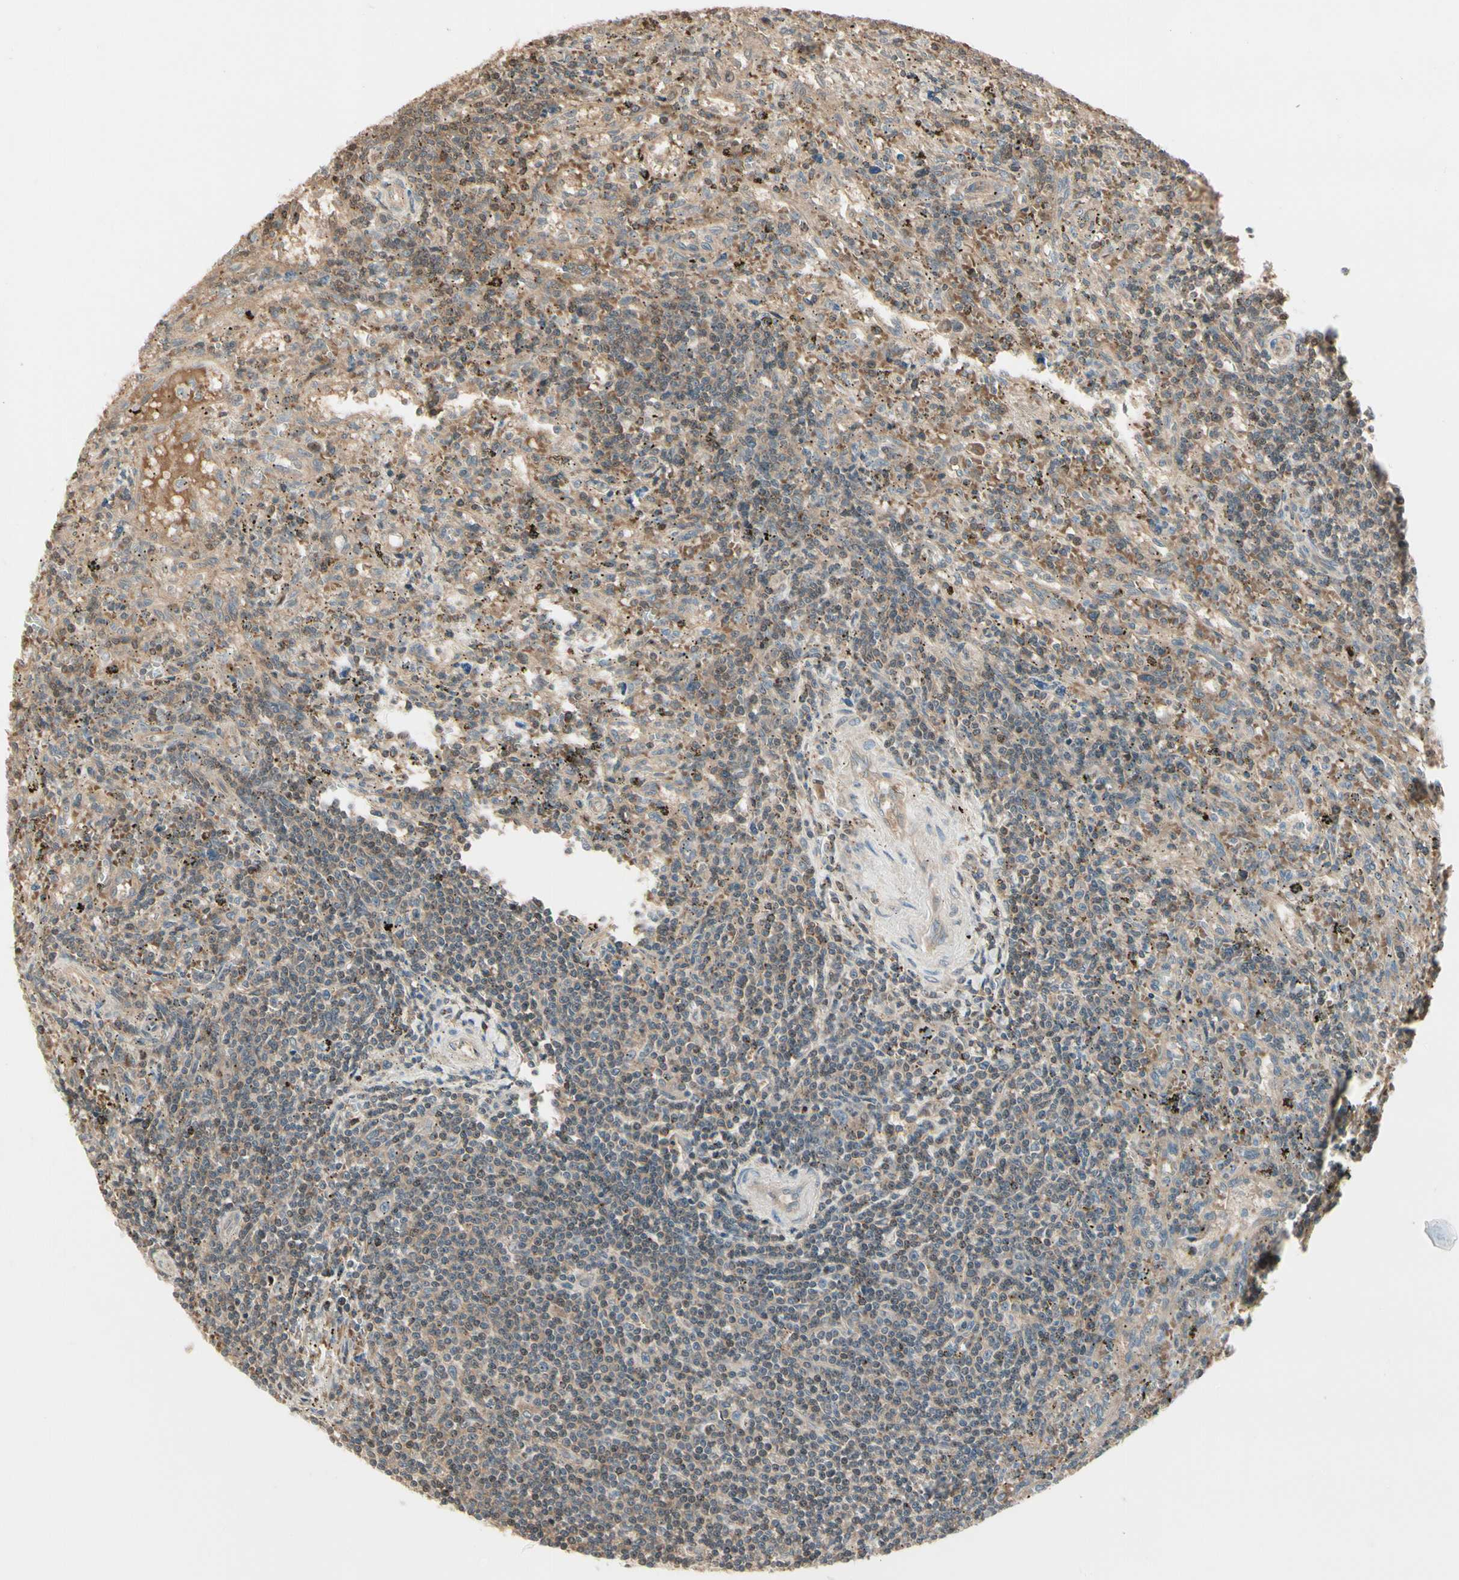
{"staining": {"intensity": "weak", "quantity": ">75%", "location": "cytoplasmic/membranous"}, "tissue": "lymphoma", "cell_type": "Tumor cells", "image_type": "cancer", "snomed": [{"axis": "morphology", "description": "Malignant lymphoma, non-Hodgkin's type, Low grade"}, {"axis": "topography", "description": "Spleen"}], "caption": "Low-grade malignant lymphoma, non-Hodgkin's type was stained to show a protein in brown. There is low levels of weak cytoplasmic/membranous positivity in approximately >75% of tumor cells.", "gene": "EVC", "patient": {"sex": "male", "age": 76}}